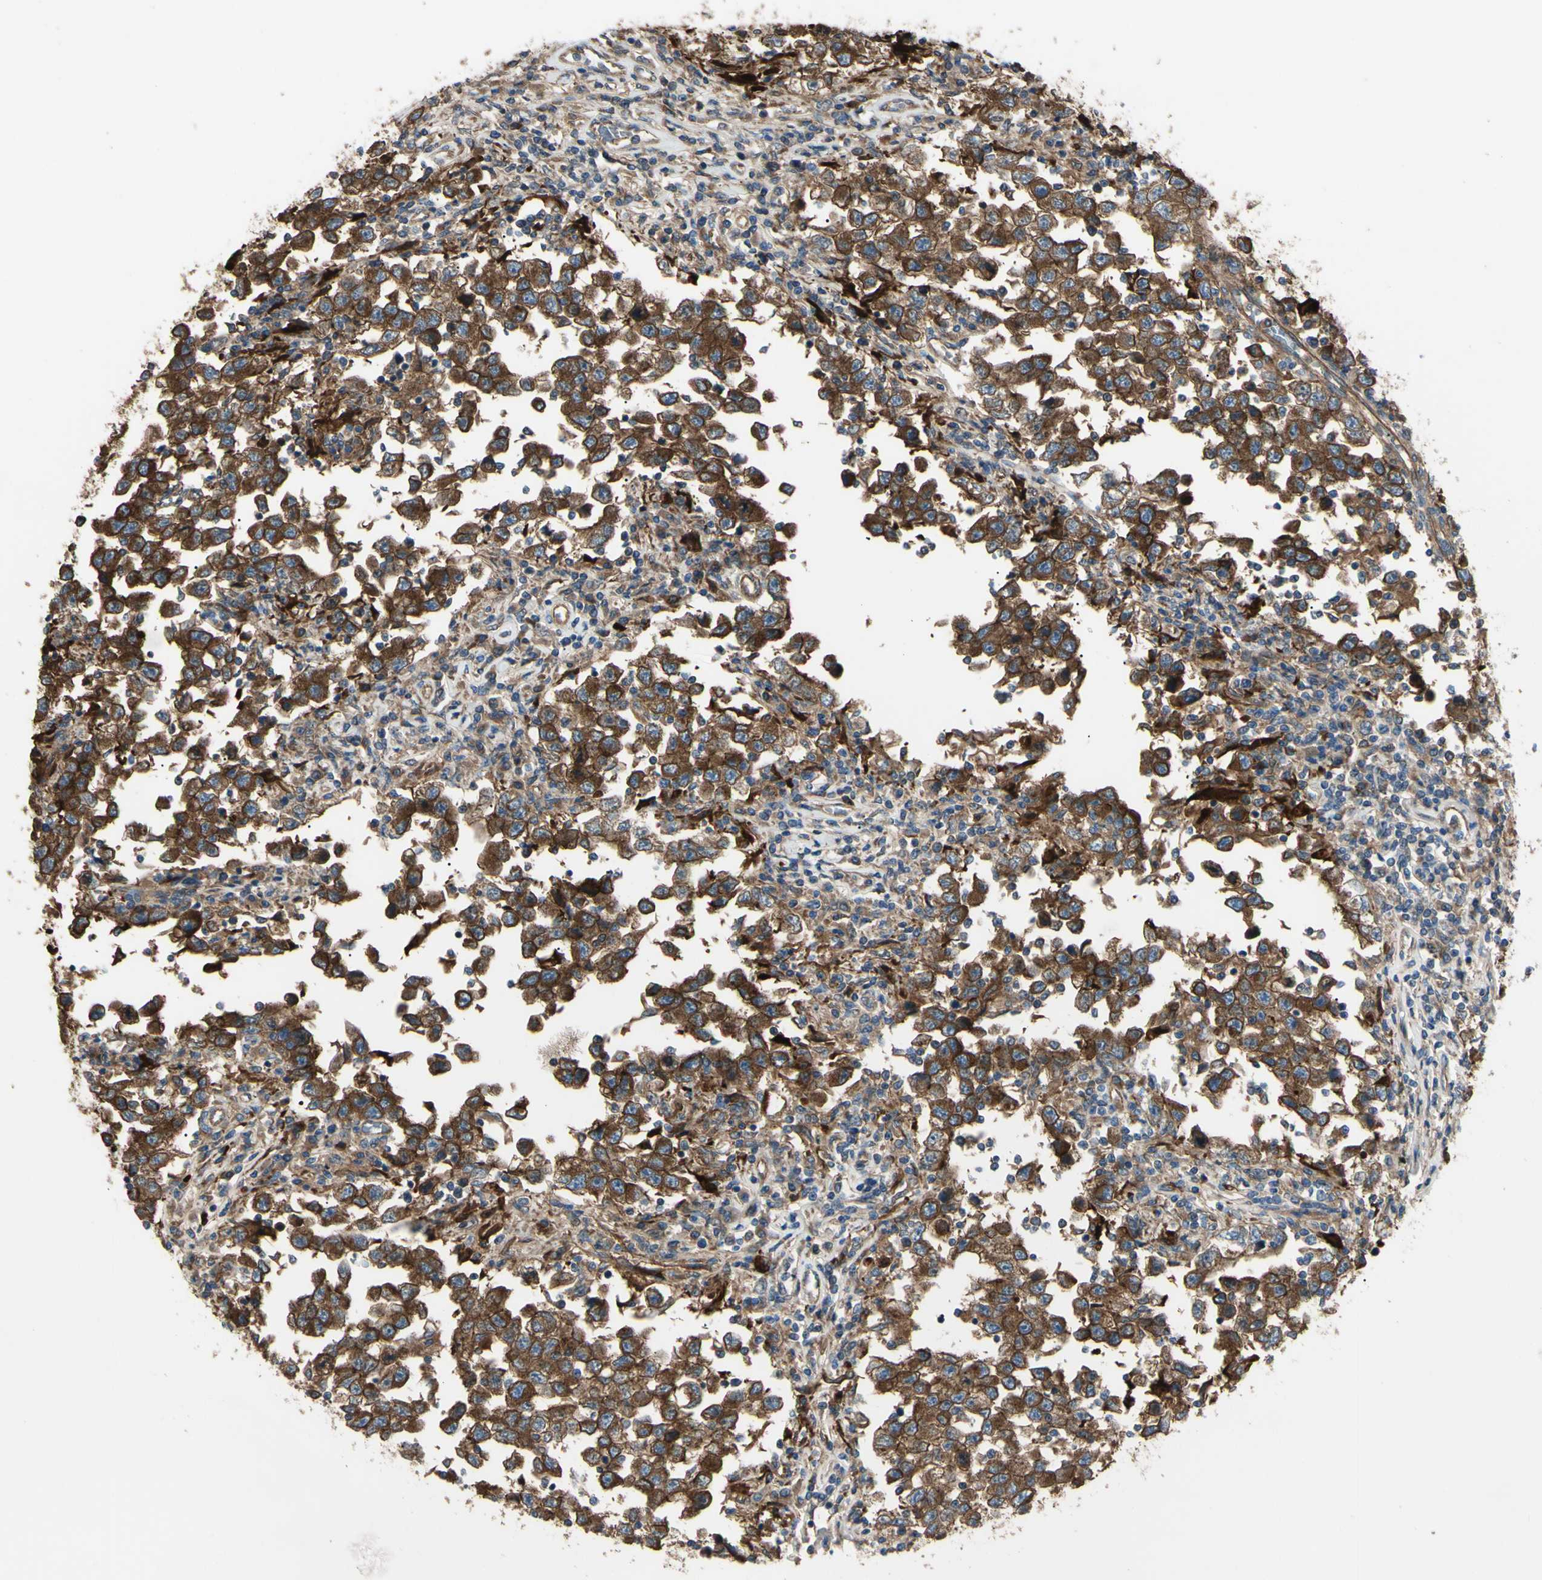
{"staining": {"intensity": "strong", "quantity": ">75%", "location": "cytoplasmic/membranous"}, "tissue": "testis cancer", "cell_type": "Tumor cells", "image_type": "cancer", "snomed": [{"axis": "morphology", "description": "Carcinoma, Embryonal, NOS"}, {"axis": "topography", "description": "Testis"}], "caption": "Immunohistochemical staining of human testis embryonal carcinoma displays strong cytoplasmic/membranous protein staining in approximately >75% of tumor cells.", "gene": "PTPN12", "patient": {"sex": "male", "age": 21}}